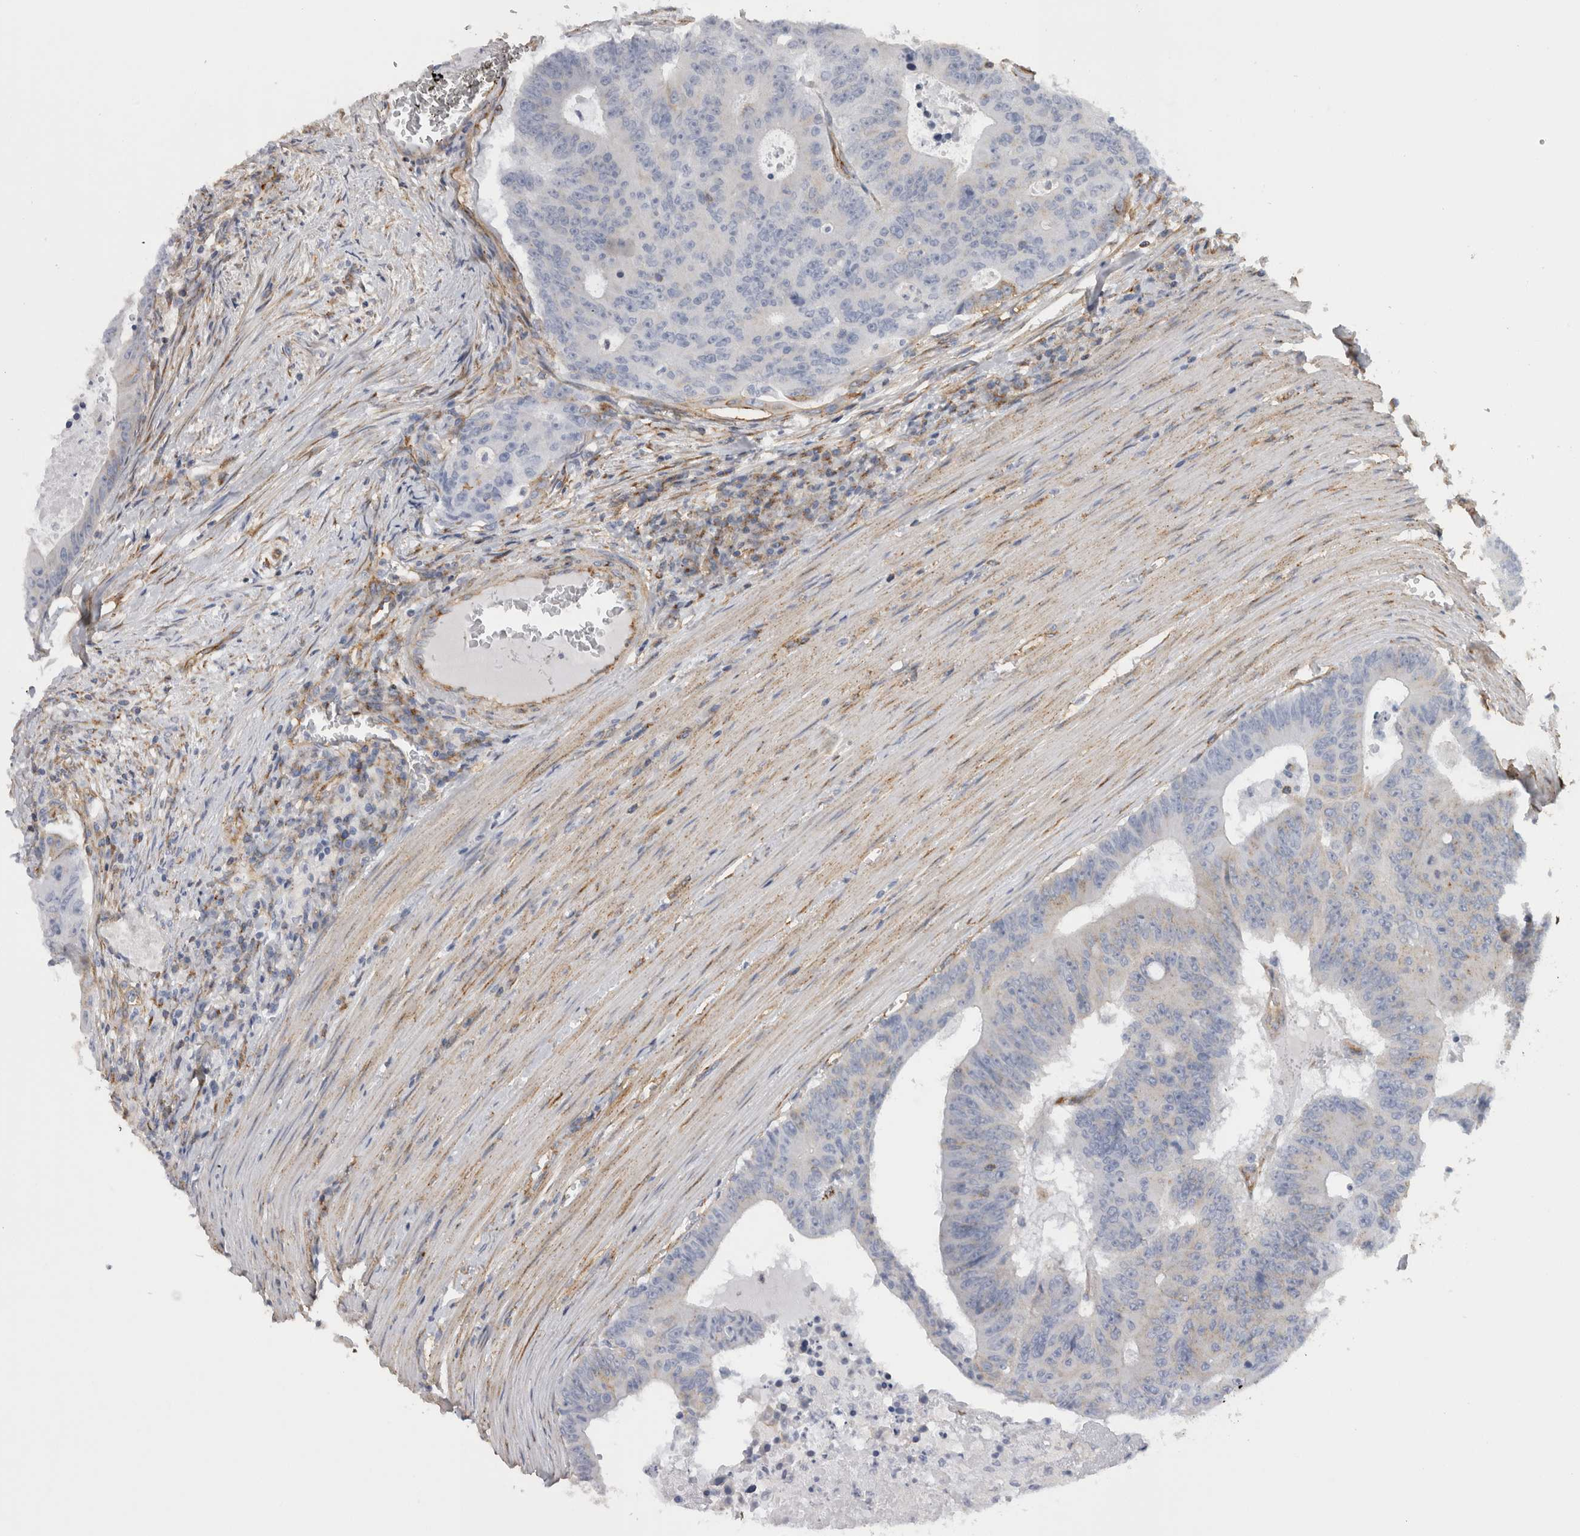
{"staining": {"intensity": "negative", "quantity": "none", "location": "none"}, "tissue": "colorectal cancer", "cell_type": "Tumor cells", "image_type": "cancer", "snomed": [{"axis": "morphology", "description": "Adenocarcinoma, NOS"}, {"axis": "topography", "description": "Colon"}], "caption": "Immunohistochemistry (IHC) of adenocarcinoma (colorectal) demonstrates no positivity in tumor cells.", "gene": "ATXN3", "patient": {"sex": "male", "age": 87}}